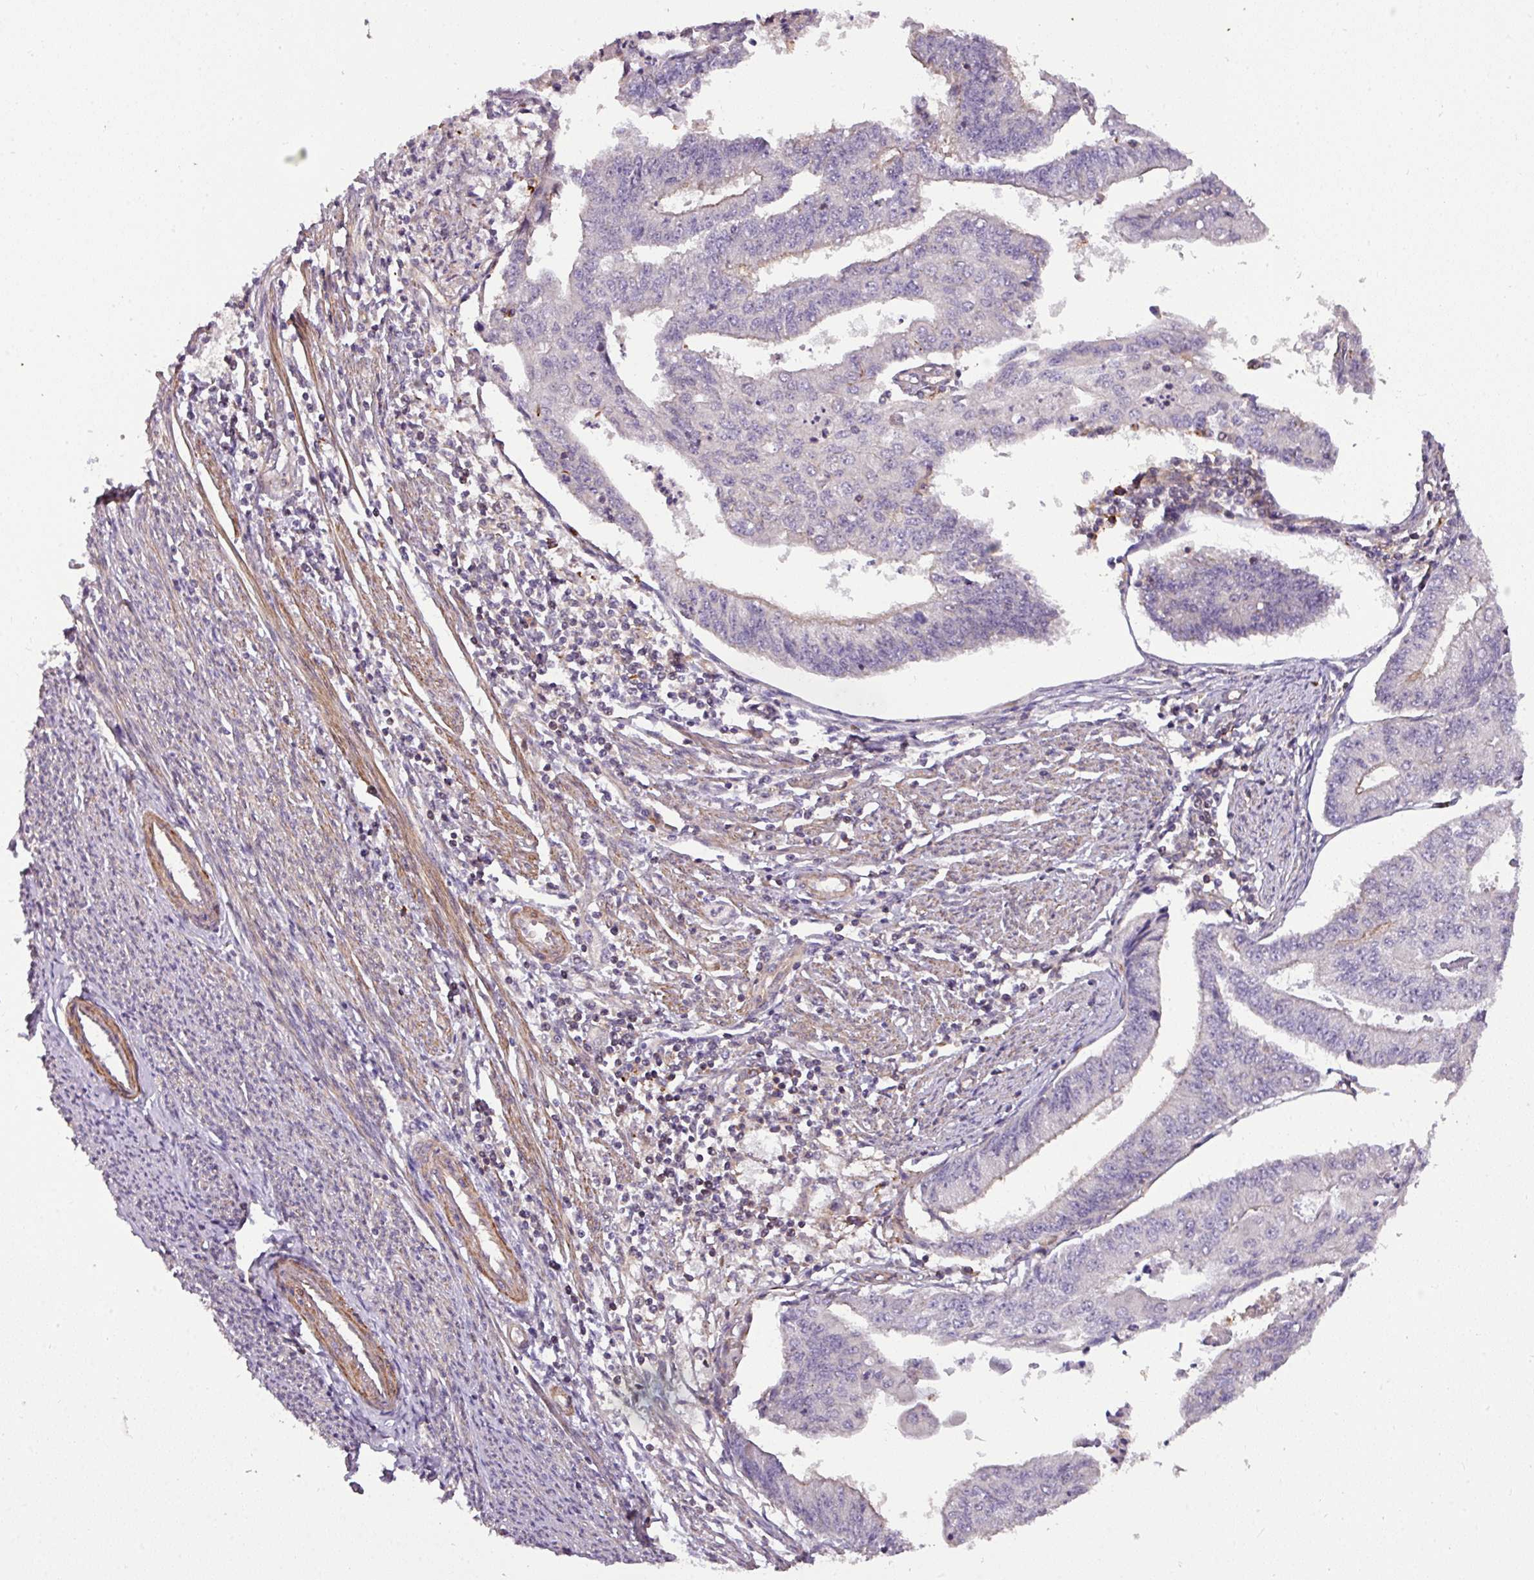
{"staining": {"intensity": "weak", "quantity": "<25%", "location": "cytoplasmic/membranous"}, "tissue": "endometrial cancer", "cell_type": "Tumor cells", "image_type": "cancer", "snomed": [{"axis": "morphology", "description": "Adenocarcinoma, NOS"}, {"axis": "topography", "description": "Endometrium"}], "caption": "This is a photomicrograph of immunohistochemistry staining of adenocarcinoma (endometrial), which shows no positivity in tumor cells. The staining is performed using DAB (3,3'-diaminobenzidine) brown chromogen with nuclei counter-stained in using hematoxylin.", "gene": "CASS4", "patient": {"sex": "female", "age": 56}}